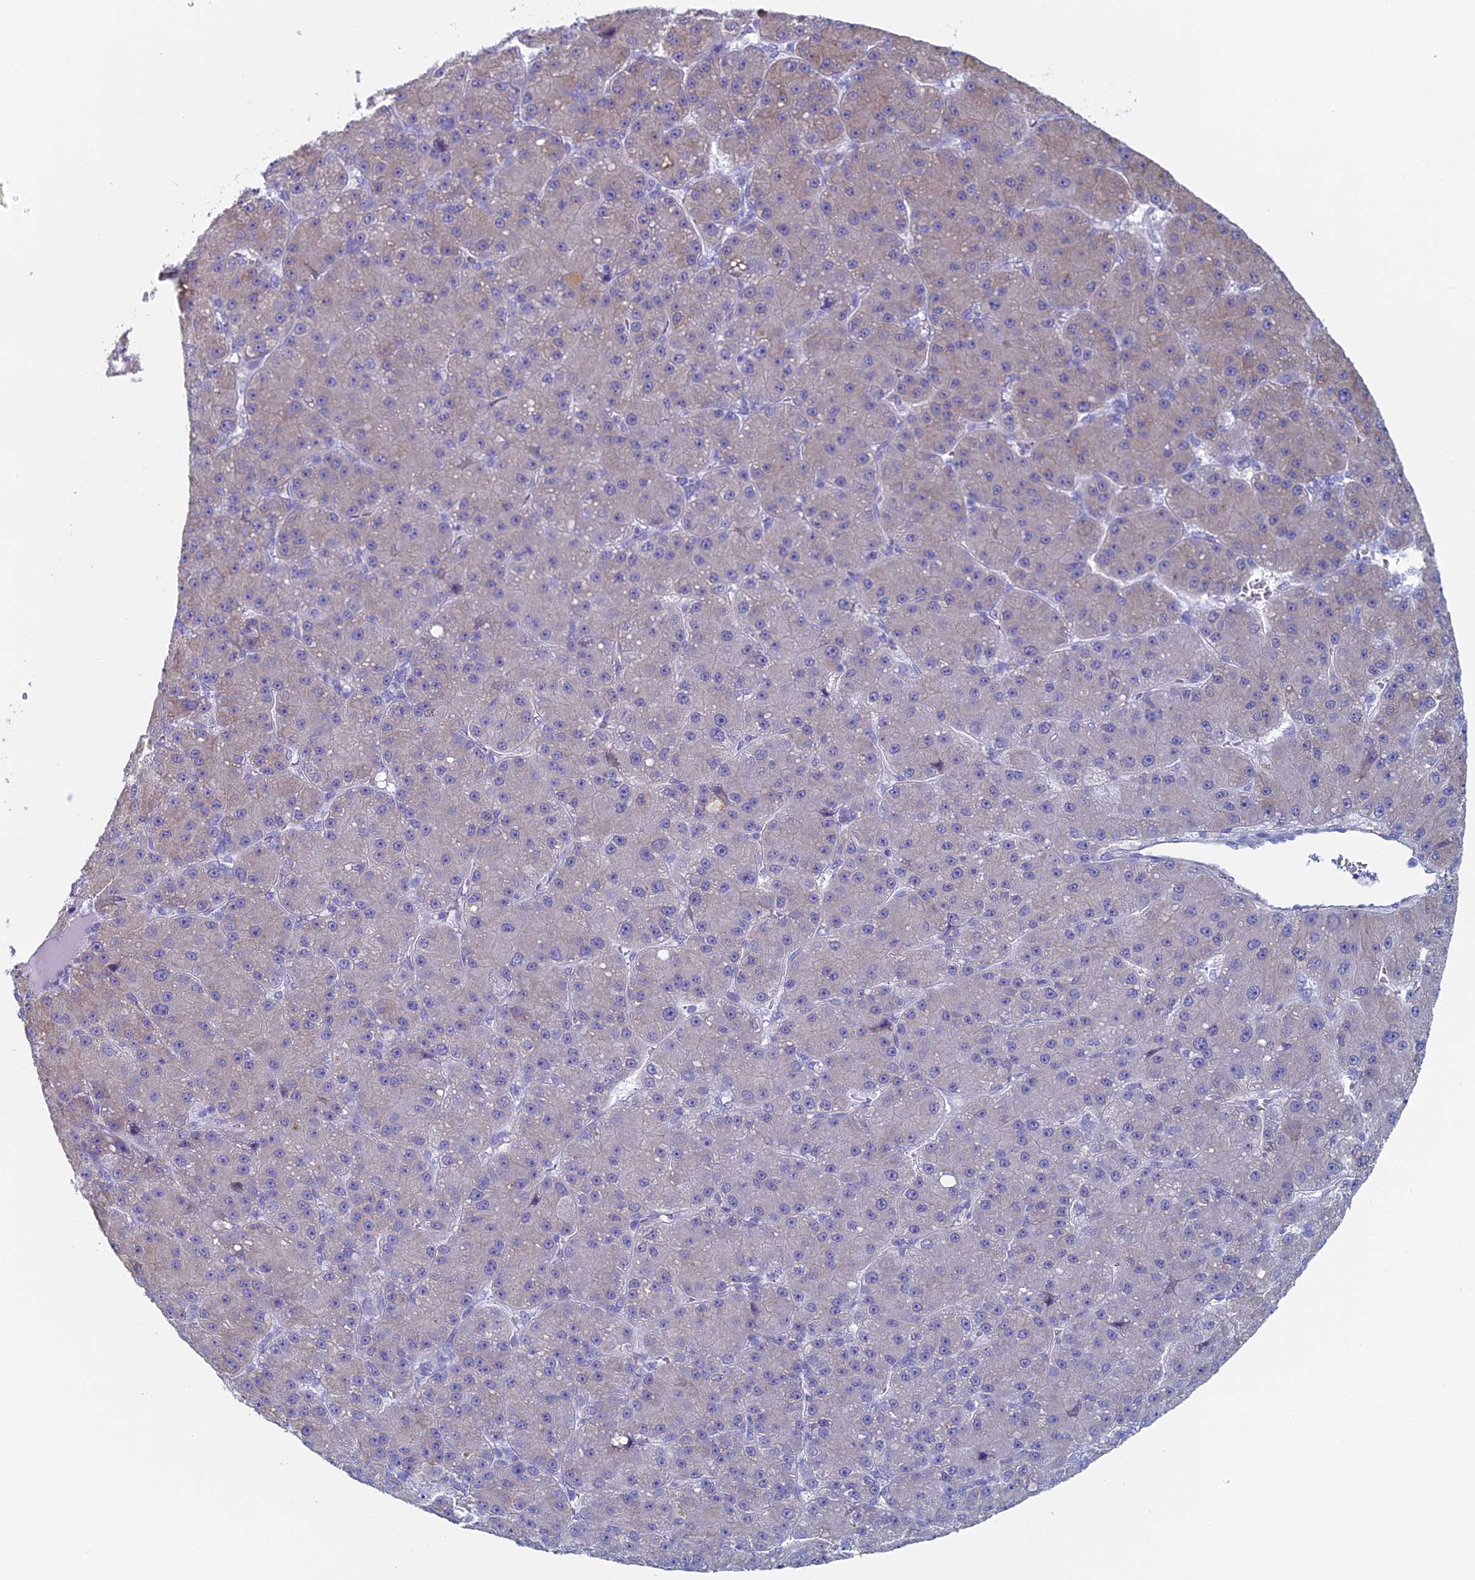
{"staining": {"intensity": "weak", "quantity": "<25%", "location": "cytoplasmic/membranous"}, "tissue": "liver cancer", "cell_type": "Tumor cells", "image_type": "cancer", "snomed": [{"axis": "morphology", "description": "Carcinoma, Hepatocellular, NOS"}, {"axis": "topography", "description": "Liver"}], "caption": "This is an immunohistochemistry photomicrograph of human liver cancer. There is no expression in tumor cells.", "gene": "MAGEB6", "patient": {"sex": "male", "age": 67}}